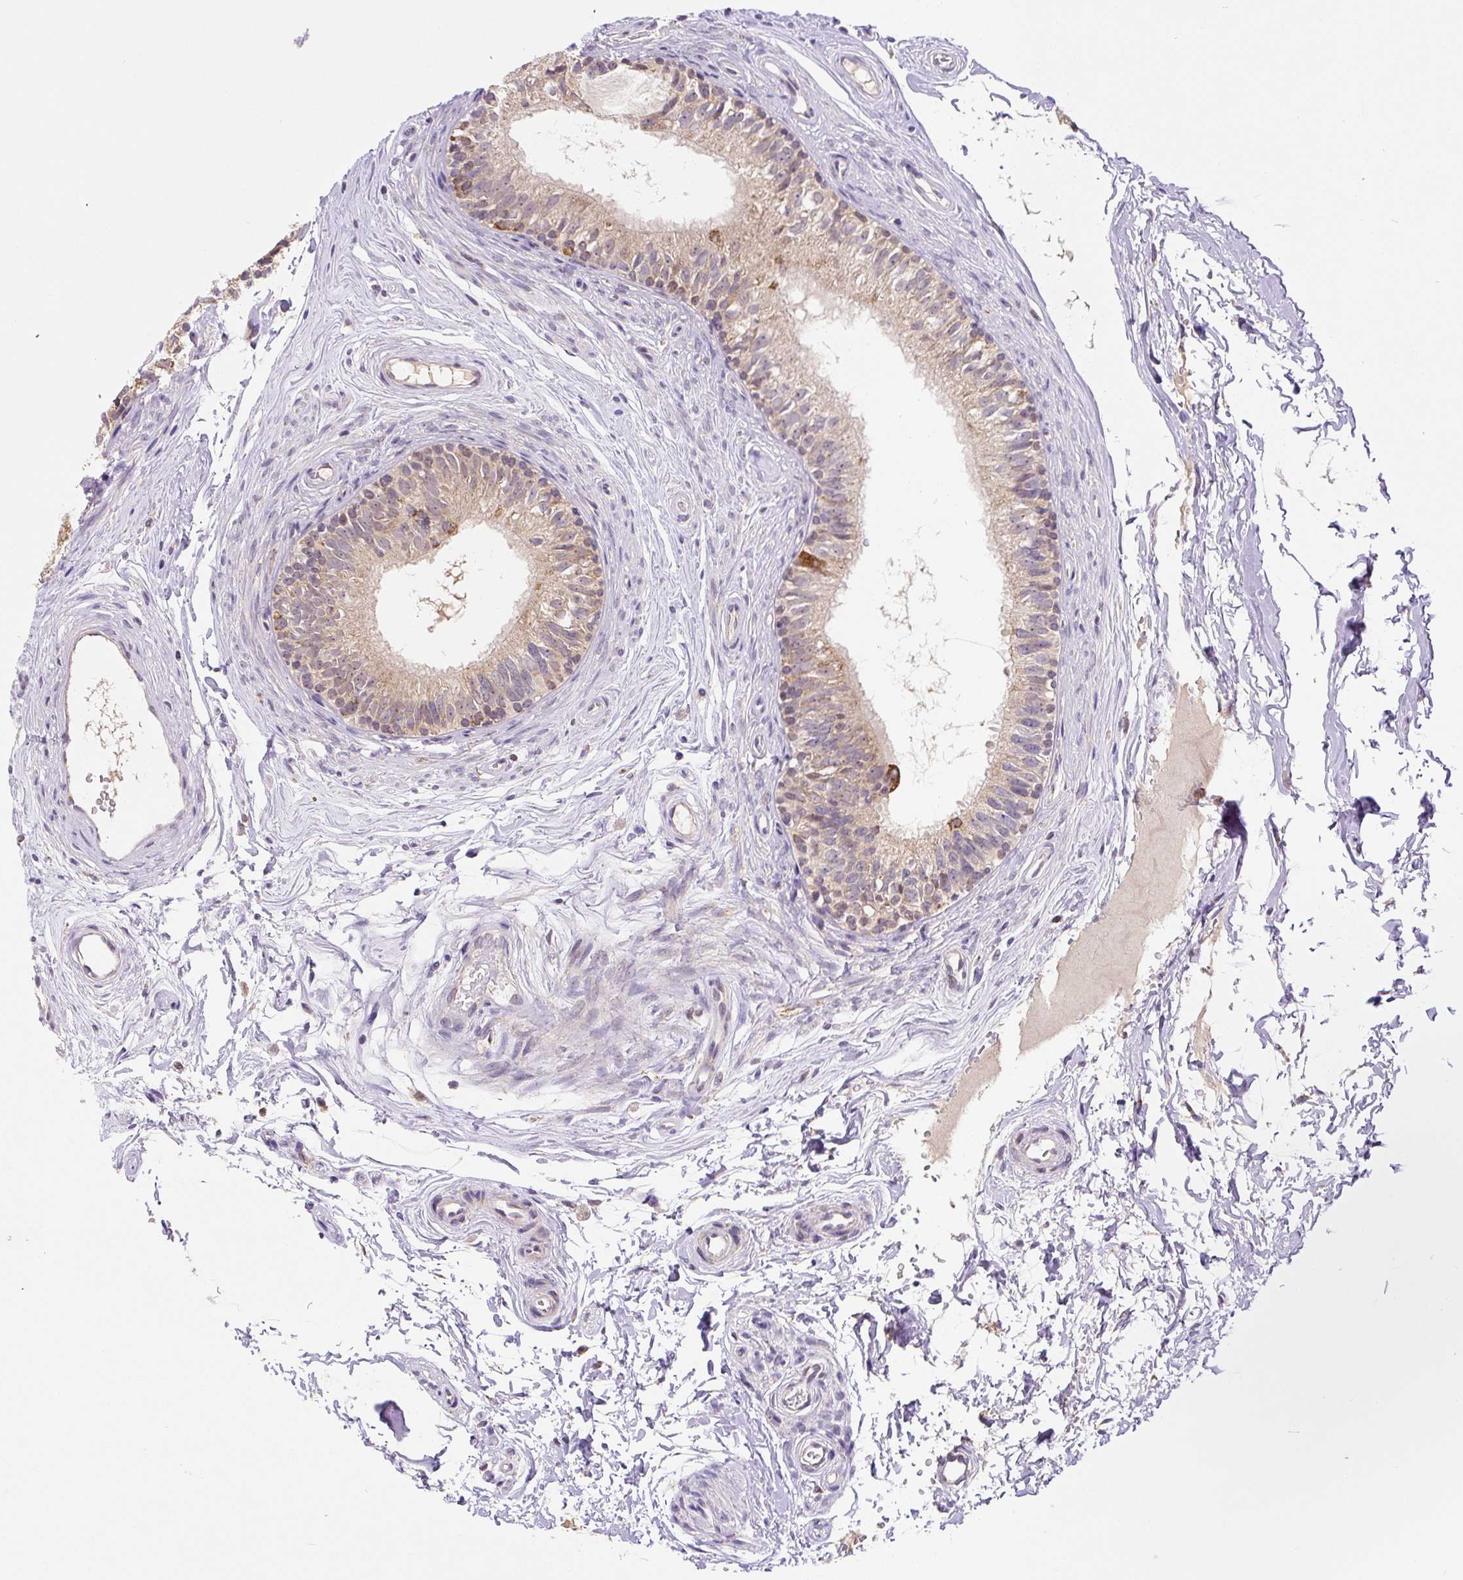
{"staining": {"intensity": "moderate", "quantity": "<25%", "location": "cytoplasmic/membranous,nuclear"}, "tissue": "epididymis", "cell_type": "Glandular cells", "image_type": "normal", "snomed": [{"axis": "morphology", "description": "Normal tissue, NOS"}, {"axis": "topography", "description": "Epididymis"}], "caption": "This image exhibits immunohistochemistry (IHC) staining of benign human epididymis, with low moderate cytoplasmic/membranous,nuclear positivity in about <25% of glandular cells.", "gene": "MFSD9", "patient": {"sex": "male", "age": 45}}